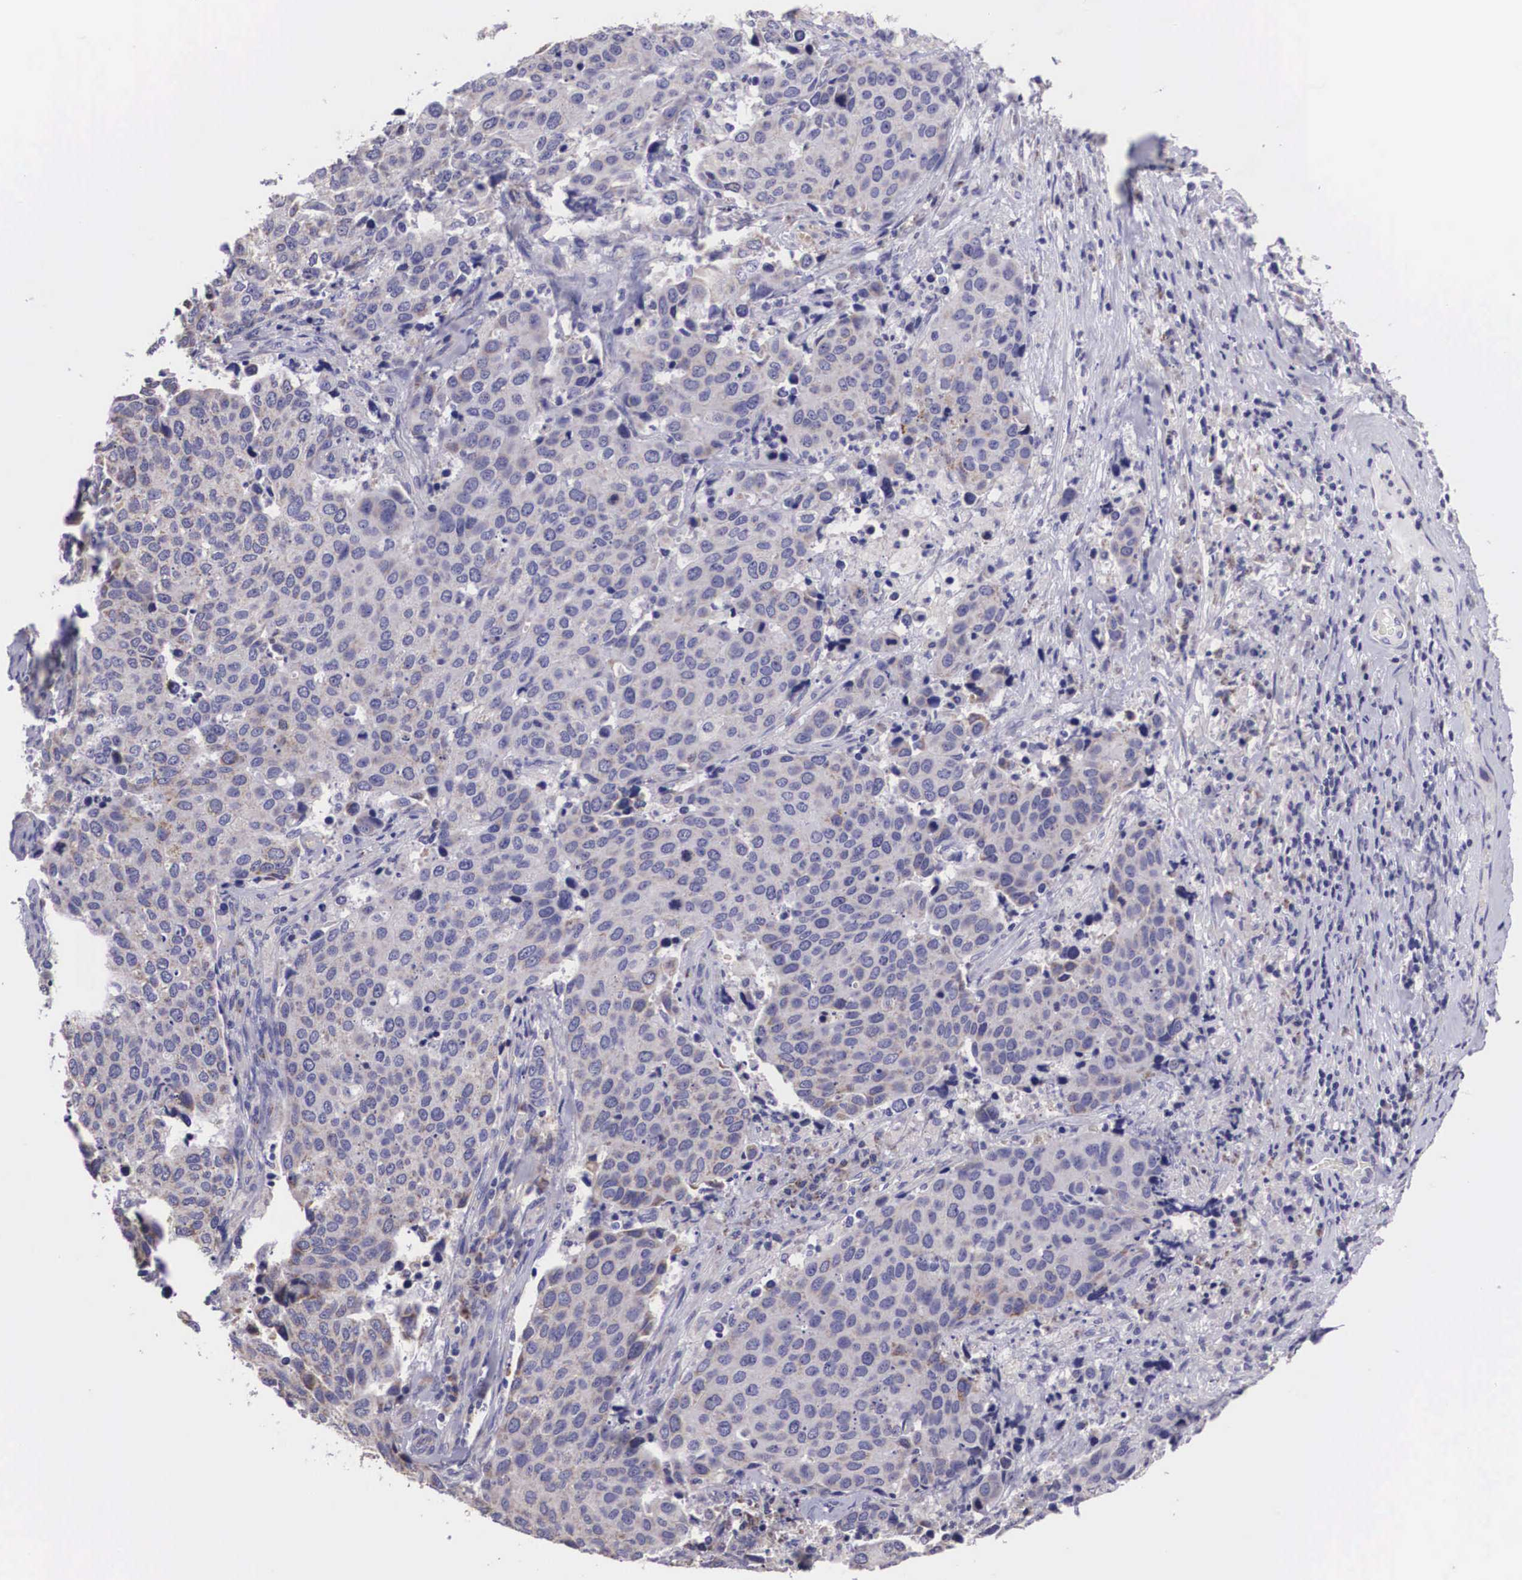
{"staining": {"intensity": "negative", "quantity": "none", "location": "none"}, "tissue": "cervical cancer", "cell_type": "Tumor cells", "image_type": "cancer", "snomed": [{"axis": "morphology", "description": "Squamous cell carcinoma, NOS"}, {"axis": "topography", "description": "Cervix"}], "caption": "IHC of human cervical squamous cell carcinoma demonstrates no expression in tumor cells. (DAB (3,3'-diaminobenzidine) immunohistochemistry visualized using brightfield microscopy, high magnification).", "gene": "ARG2", "patient": {"sex": "female", "age": 54}}